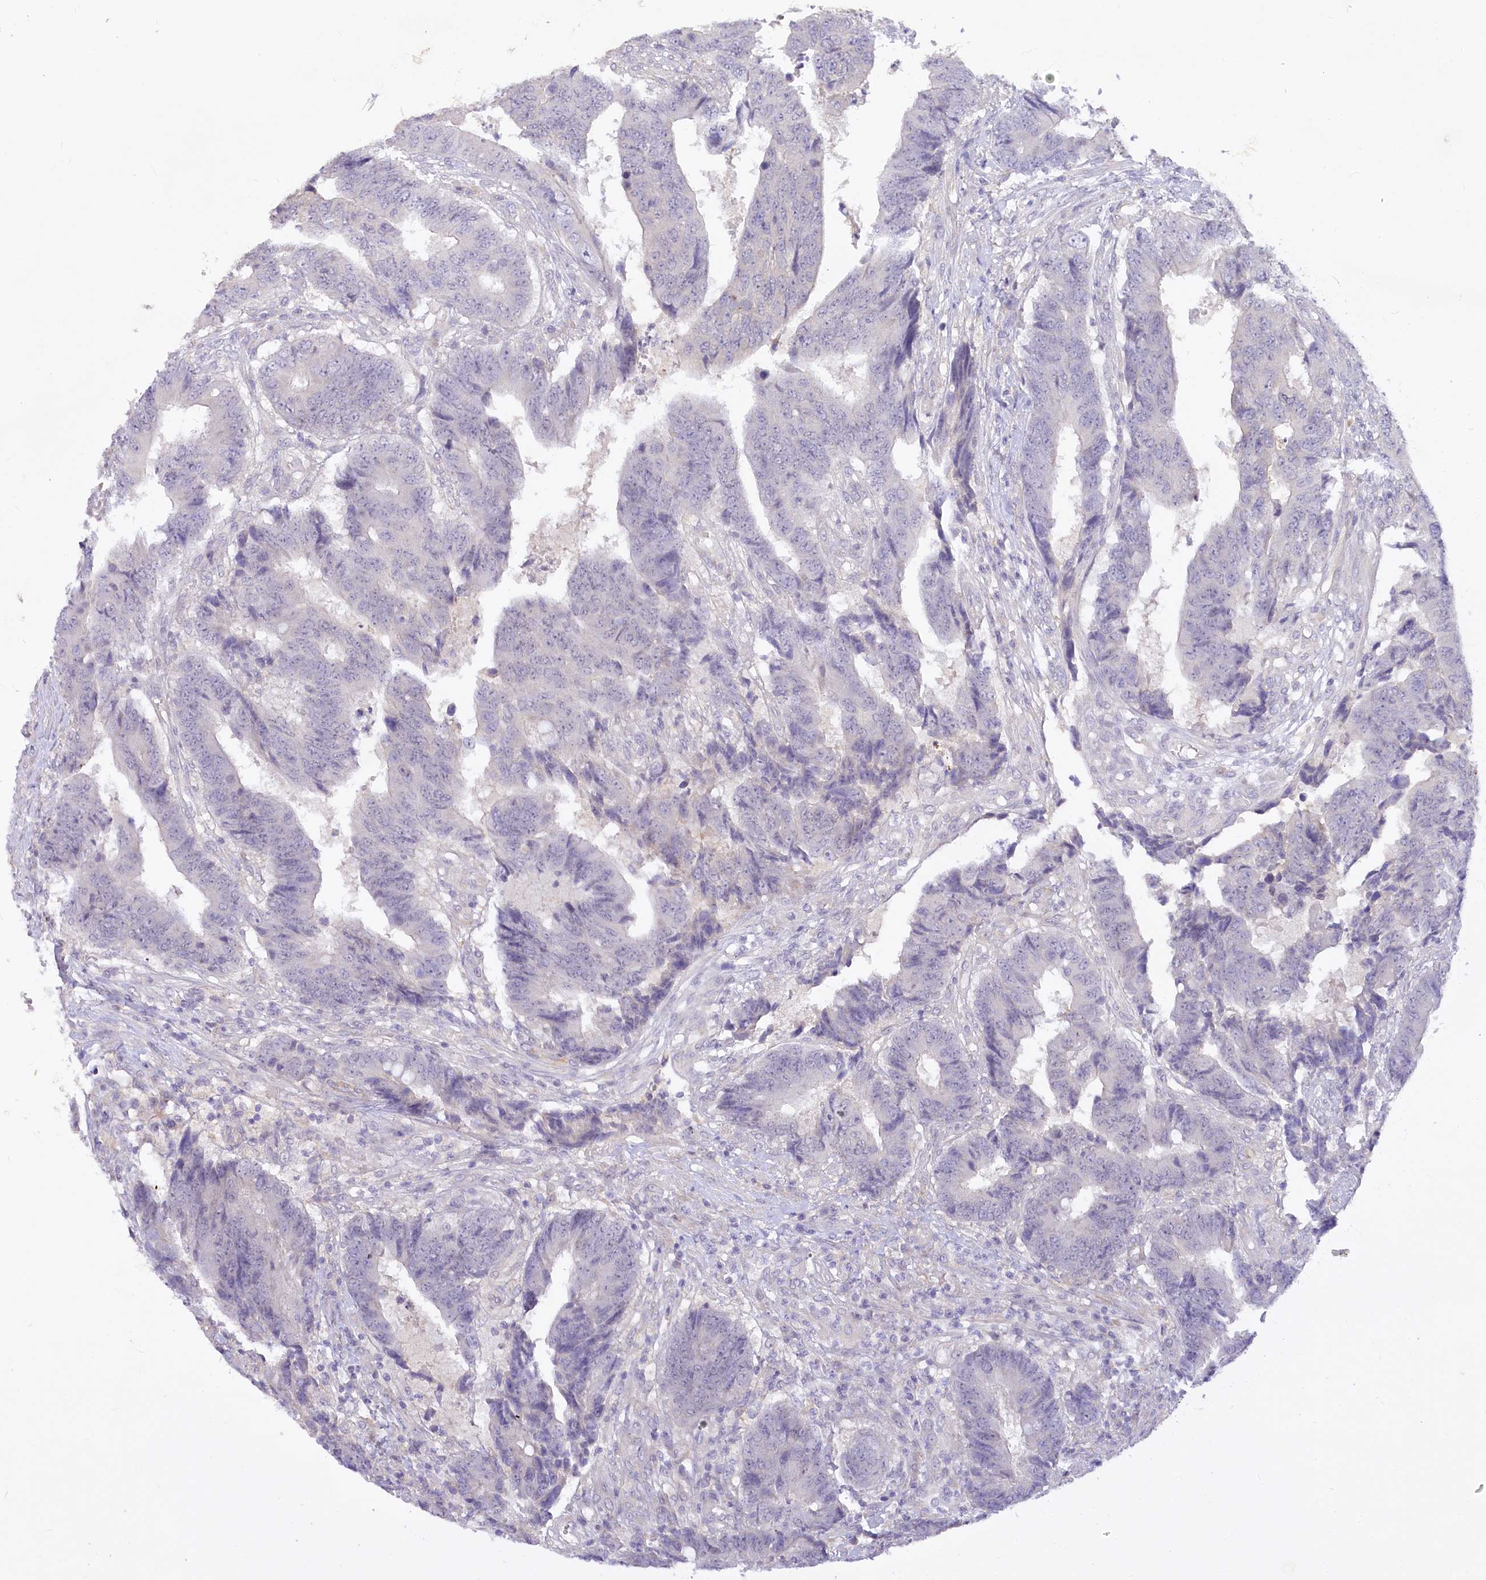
{"staining": {"intensity": "negative", "quantity": "none", "location": "none"}, "tissue": "colorectal cancer", "cell_type": "Tumor cells", "image_type": "cancer", "snomed": [{"axis": "morphology", "description": "Adenocarcinoma, NOS"}, {"axis": "topography", "description": "Rectum"}], "caption": "Protein analysis of colorectal adenocarcinoma displays no significant staining in tumor cells.", "gene": "EFHC2", "patient": {"sex": "male", "age": 84}}